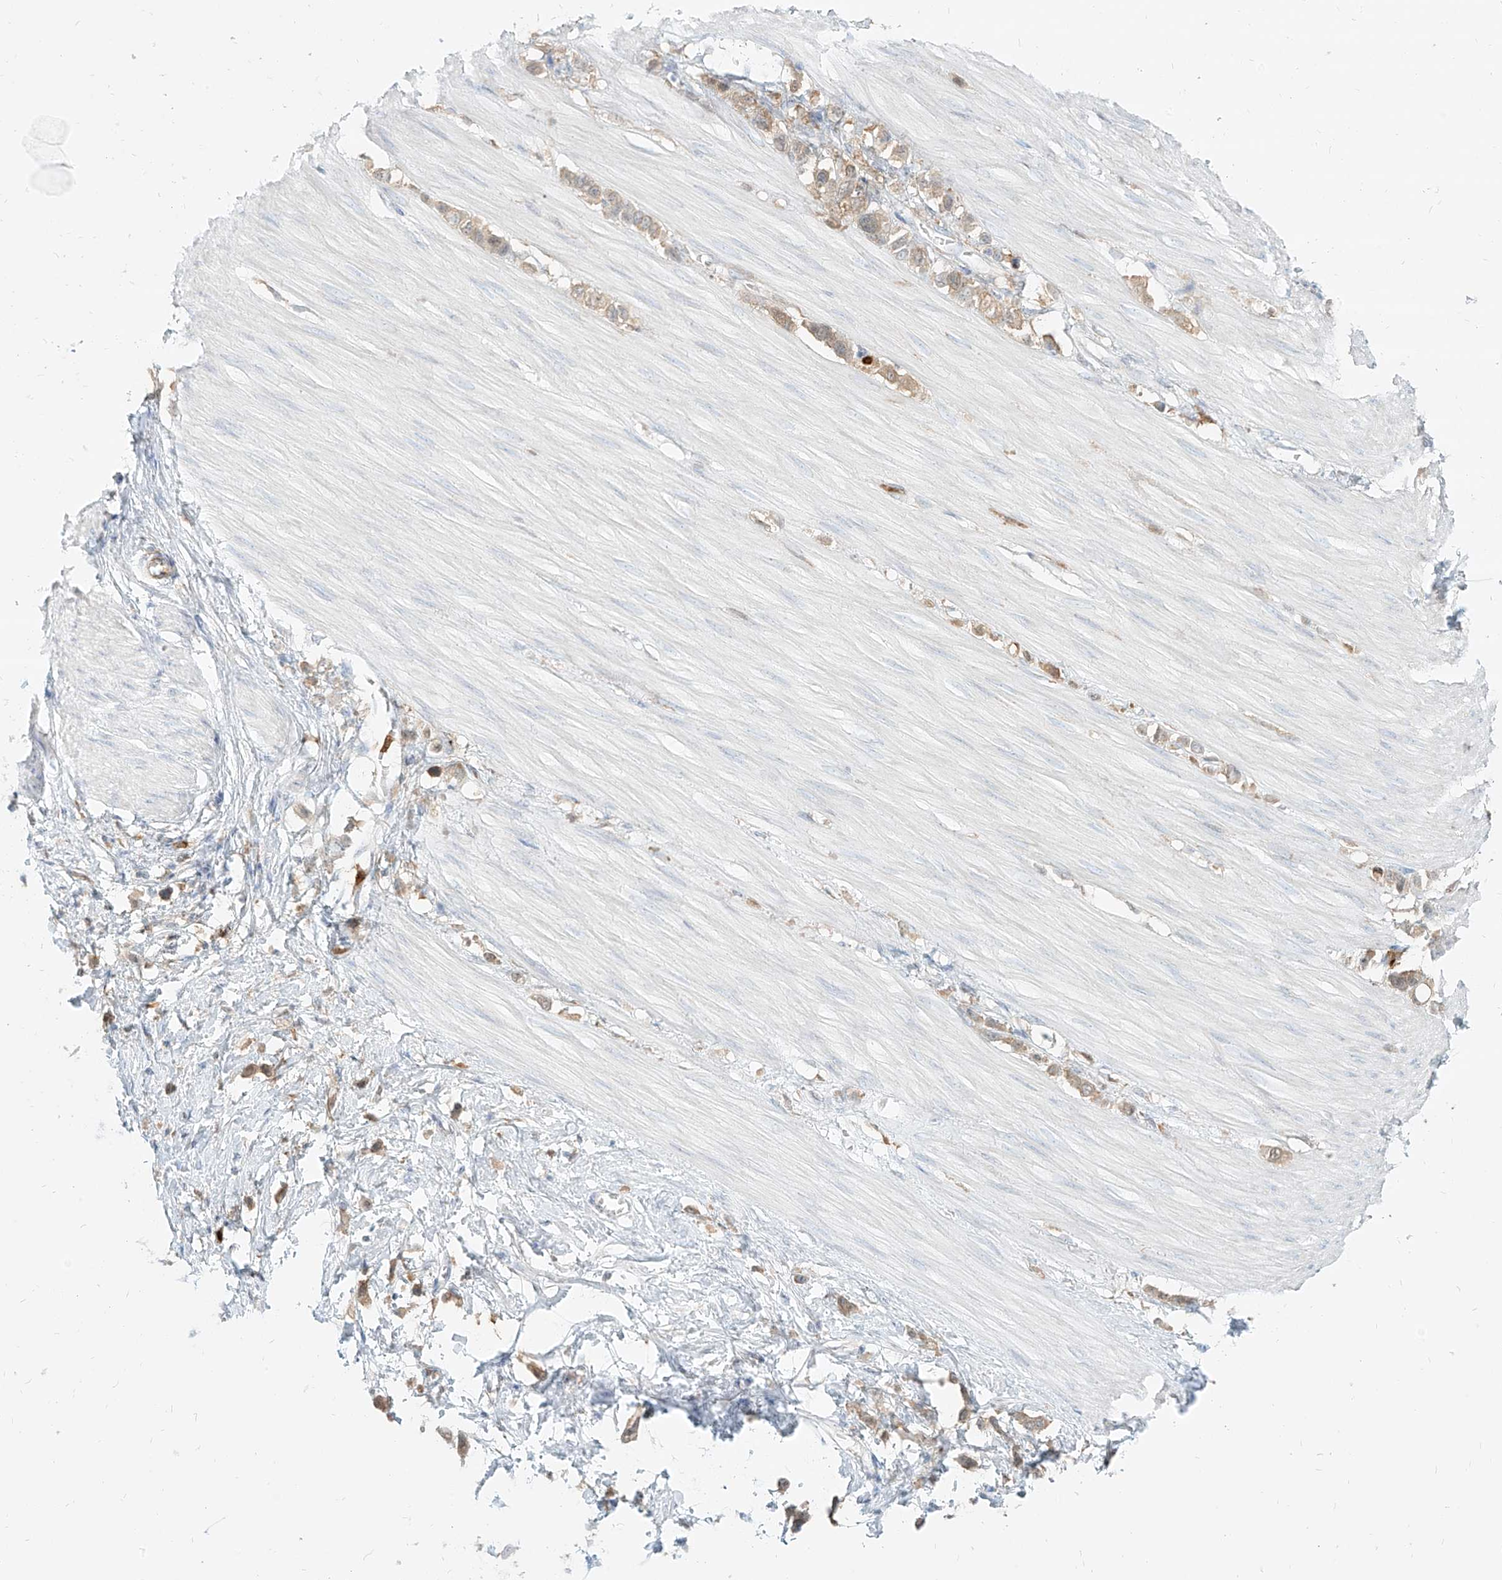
{"staining": {"intensity": "weak", "quantity": ">75%", "location": "cytoplasmic/membranous"}, "tissue": "stomach cancer", "cell_type": "Tumor cells", "image_type": "cancer", "snomed": [{"axis": "morphology", "description": "Adenocarcinoma, NOS"}, {"axis": "topography", "description": "Stomach"}], "caption": "Protein staining of stomach cancer (adenocarcinoma) tissue displays weak cytoplasmic/membranous expression in about >75% of tumor cells.", "gene": "PGD", "patient": {"sex": "female", "age": 65}}